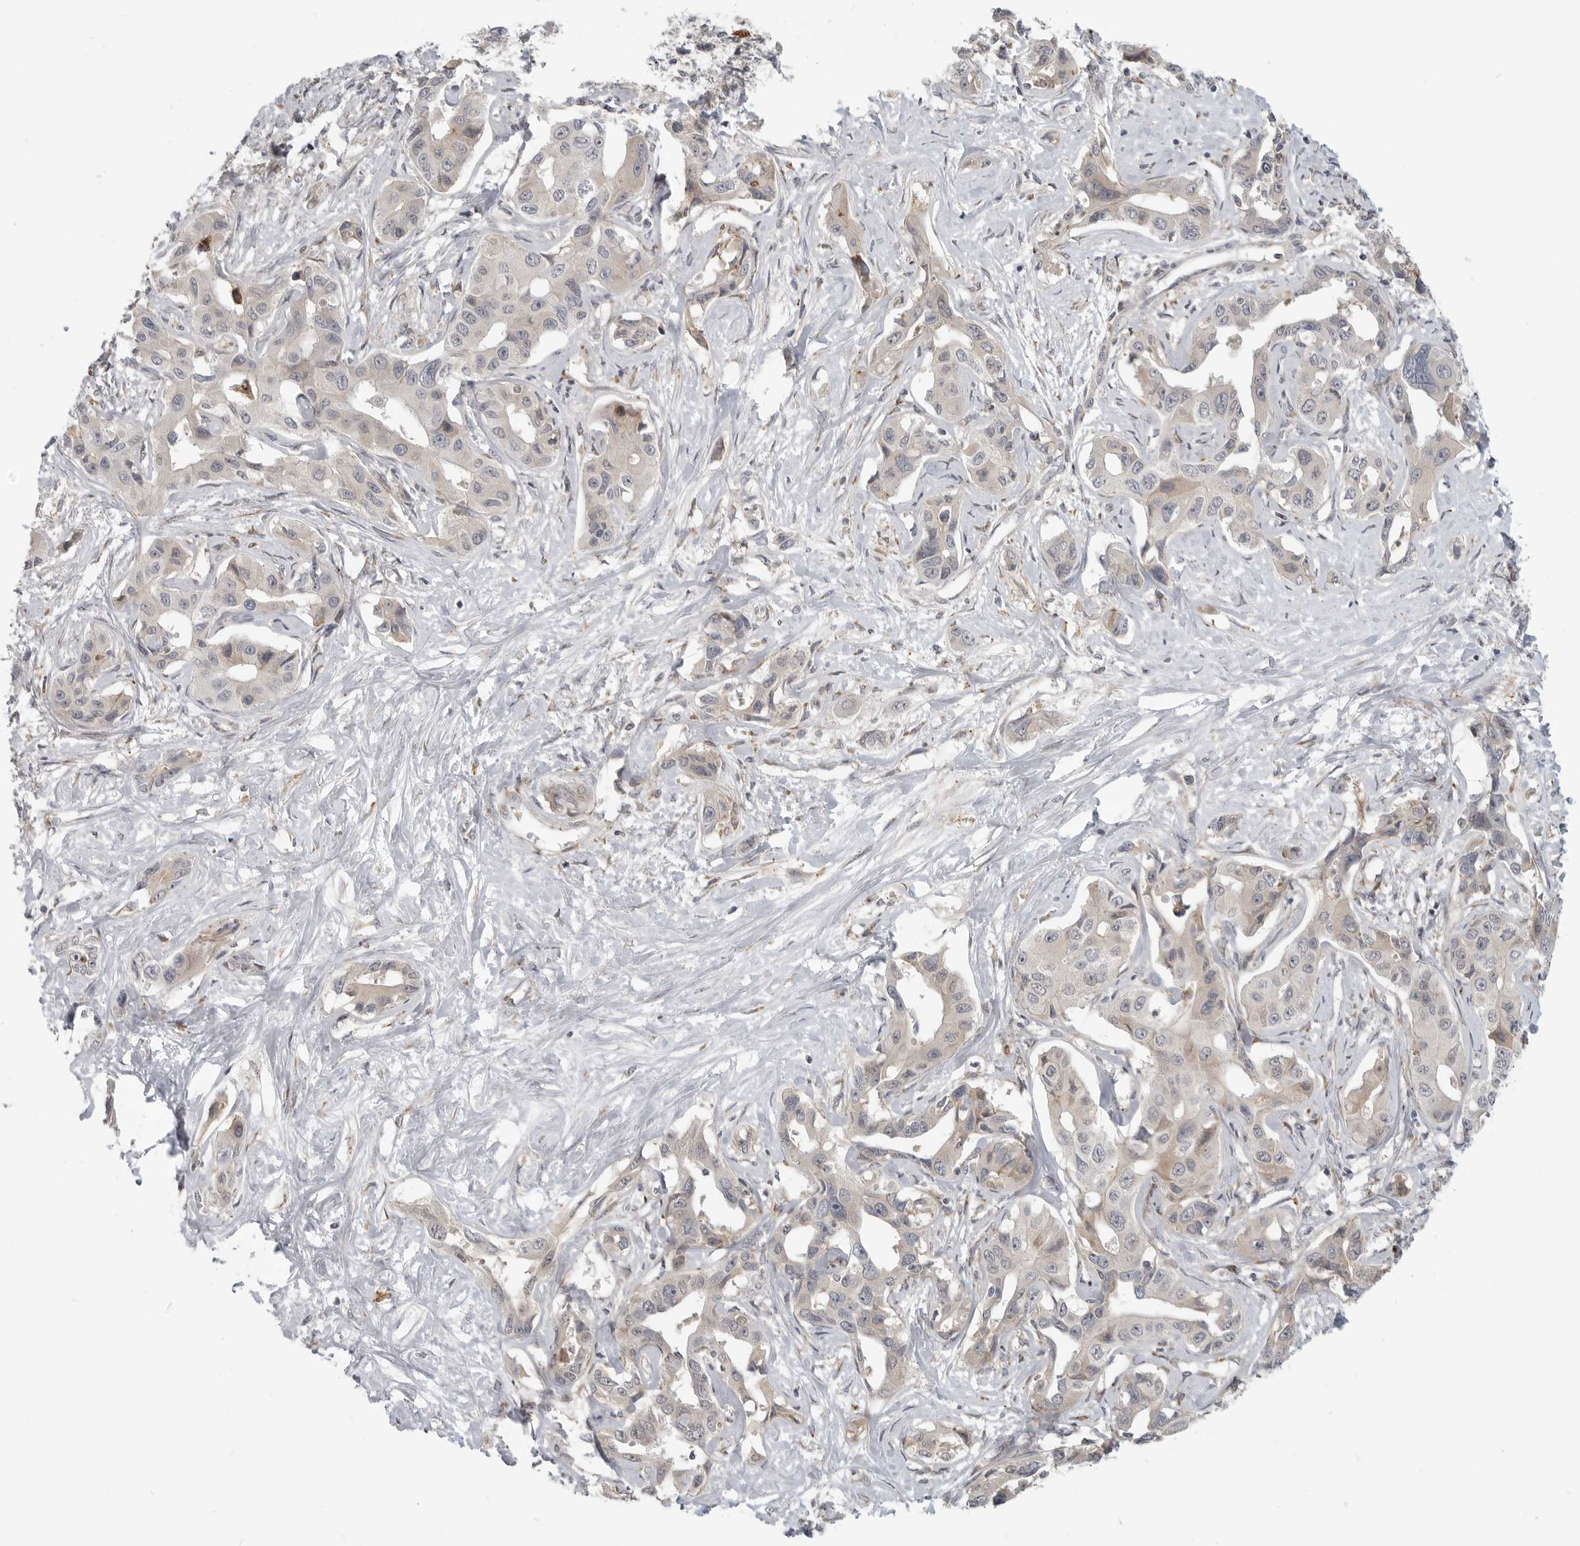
{"staining": {"intensity": "negative", "quantity": "none", "location": "none"}, "tissue": "liver cancer", "cell_type": "Tumor cells", "image_type": "cancer", "snomed": [{"axis": "morphology", "description": "Cholangiocarcinoma"}, {"axis": "topography", "description": "Liver"}], "caption": "Tumor cells show no significant protein expression in liver cancer (cholangiocarcinoma).", "gene": "CEP295NL", "patient": {"sex": "male", "age": 59}}